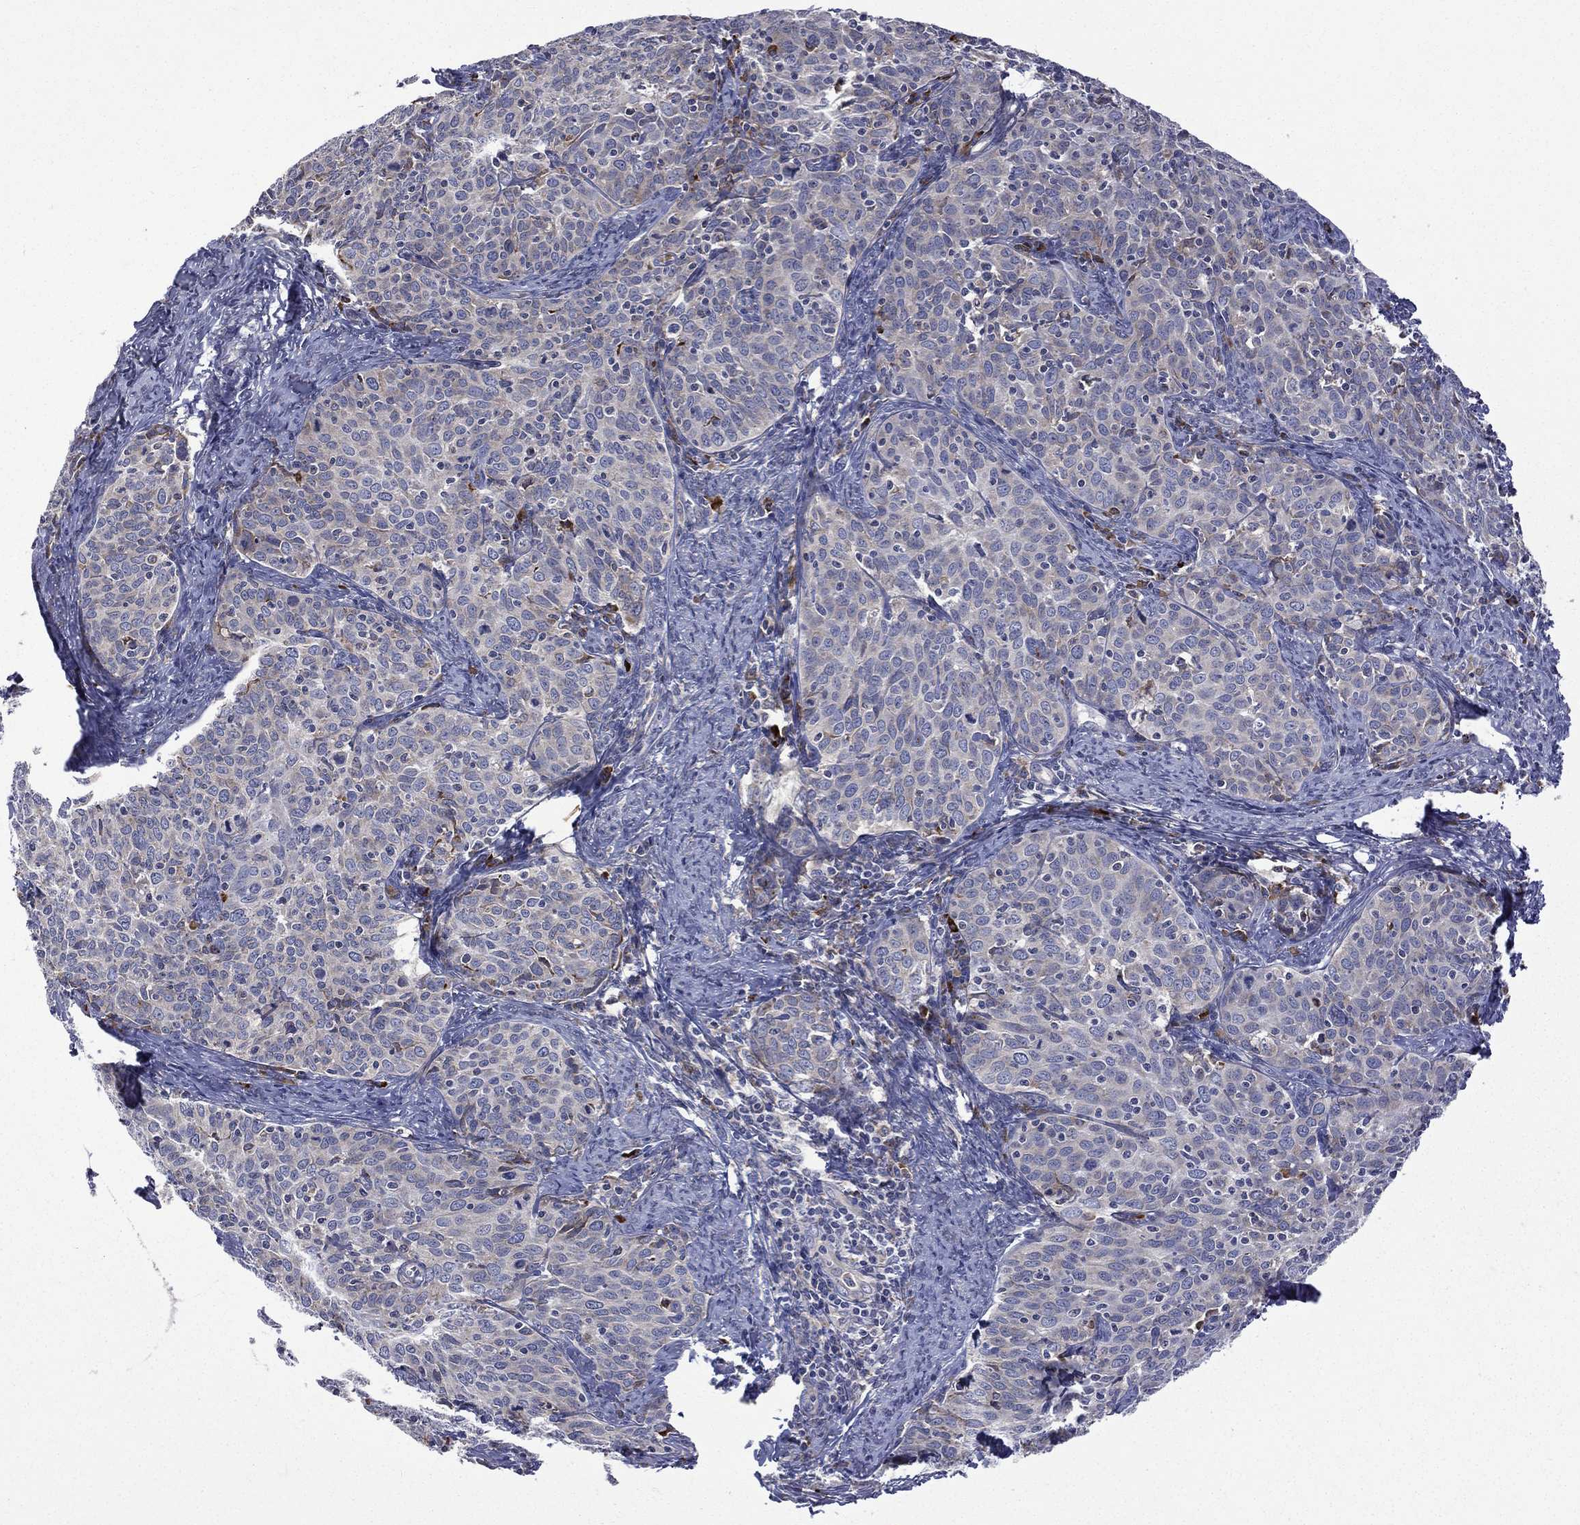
{"staining": {"intensity": "negative", "quantity": "none", "location": "none"}, "tissue": "cervical cancer", "cell_type": "Tumor cells", "image_type": "cancer", "snomed": [{"axis": "morphology", "description": "Squamous cell carcinoma, NOS"}, {"axis": "topography", "description": "Cervix"}], "caption": "IHC histopathology image of neoplastic tissue: cervical cancer (squamous cell carcinoma) stained with DAB exhibits no significant protein positivity in tumor cells. (Immunohistochemistry (ihc), brightfield microscopy, high magnification).", "gene": "C20orf96", "patient": {"sex": "female", "age": 62}}